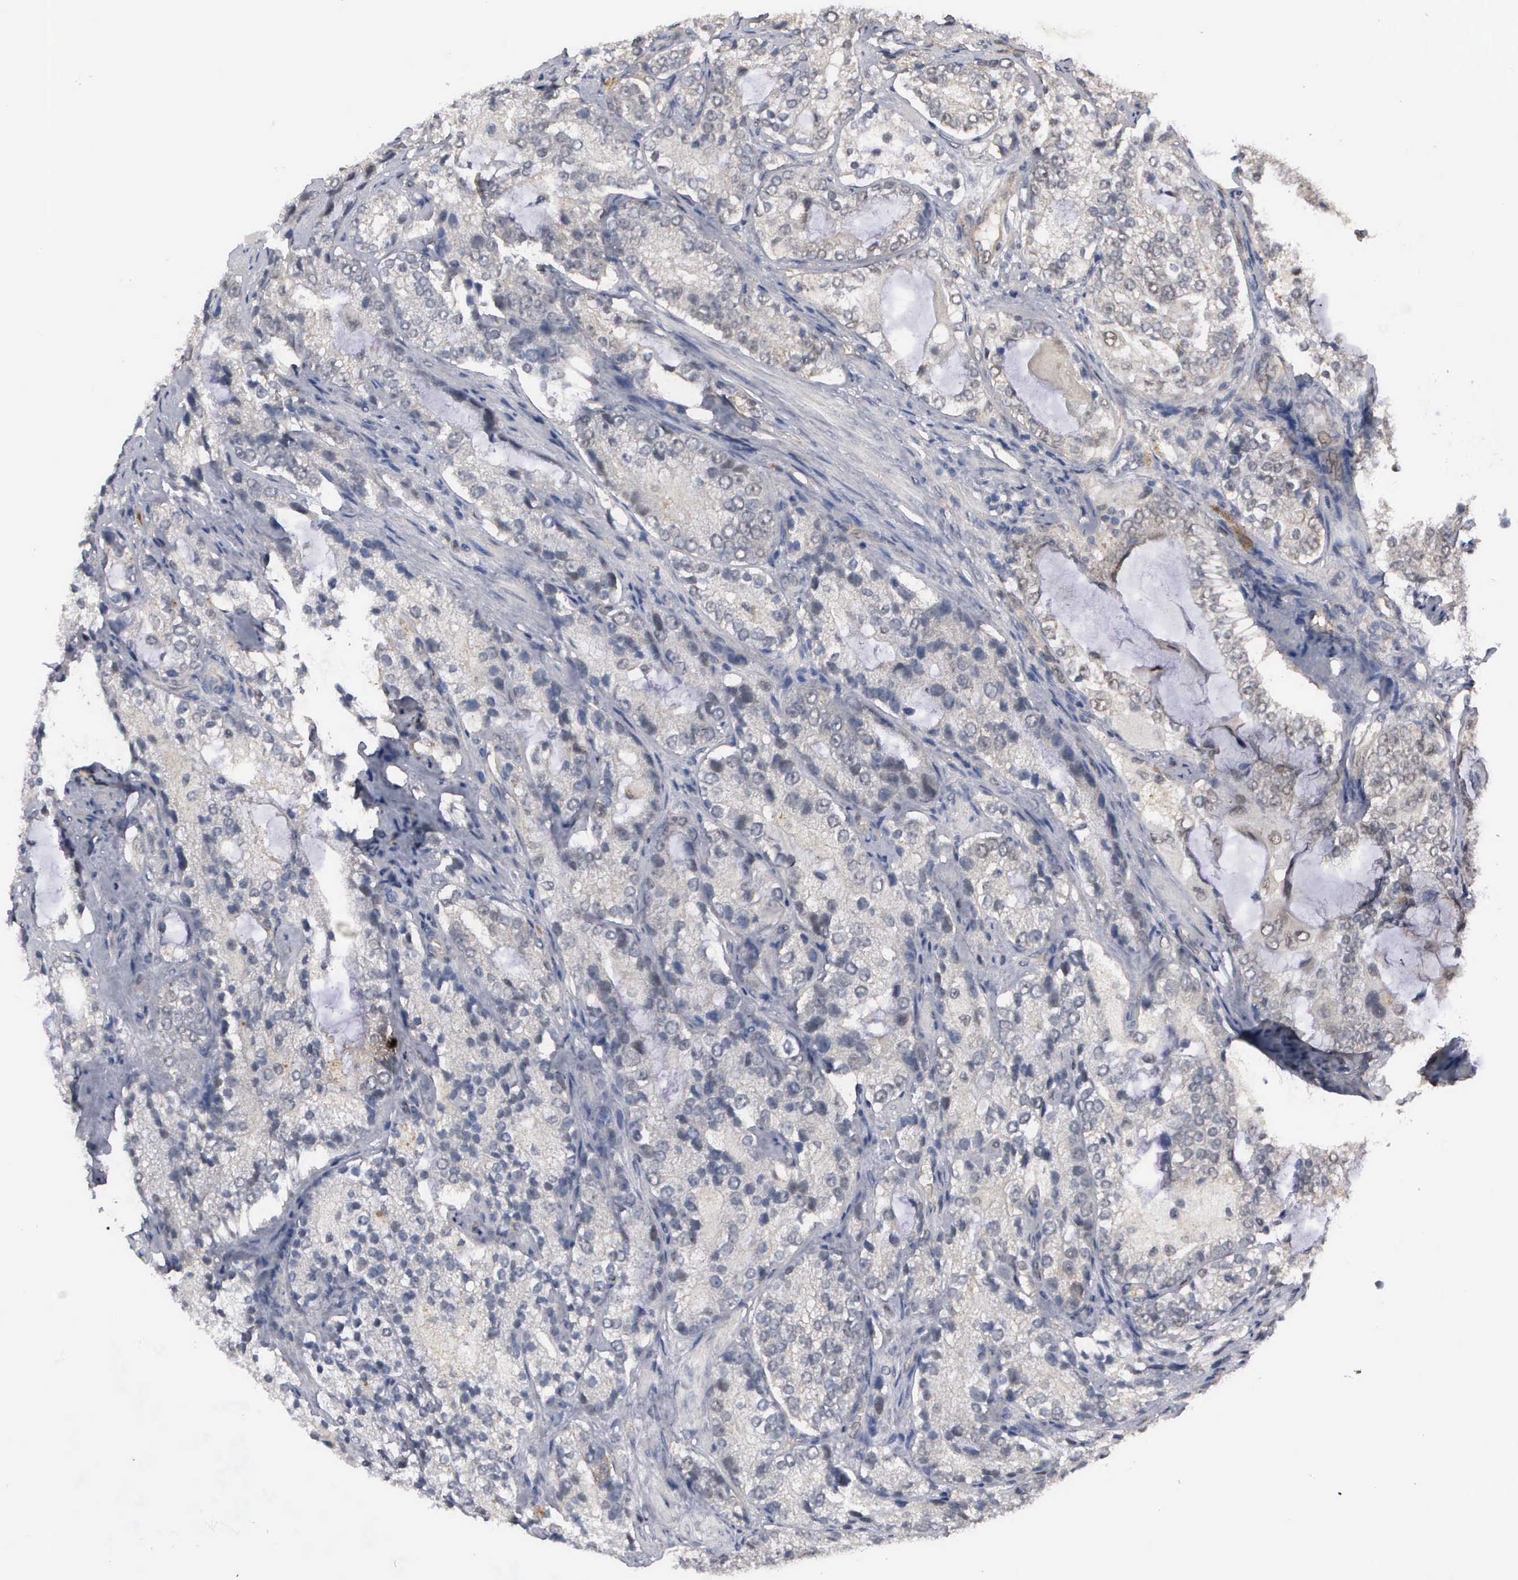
{"staining": {"intensity": "negative", "quantity": "none", "location": "none"}, "tissue": "prostate cancer", "cell_type": "Tumor cells", "image_type": "cancer", "snomed": [{"axis": "morphology", "description": "Adenocarcinoma, High grade"}, {"axis": "topography", "description": "Prostate"}], "caption": "Tumor cells show no significant expression in prostate cancer. (DAB (3,3'-diaminobenzidine) immunohistochemistry with hematoxylin counter stain).", "gene": "ZBTB33", "patient": {"sex": "male", "age": 63}}